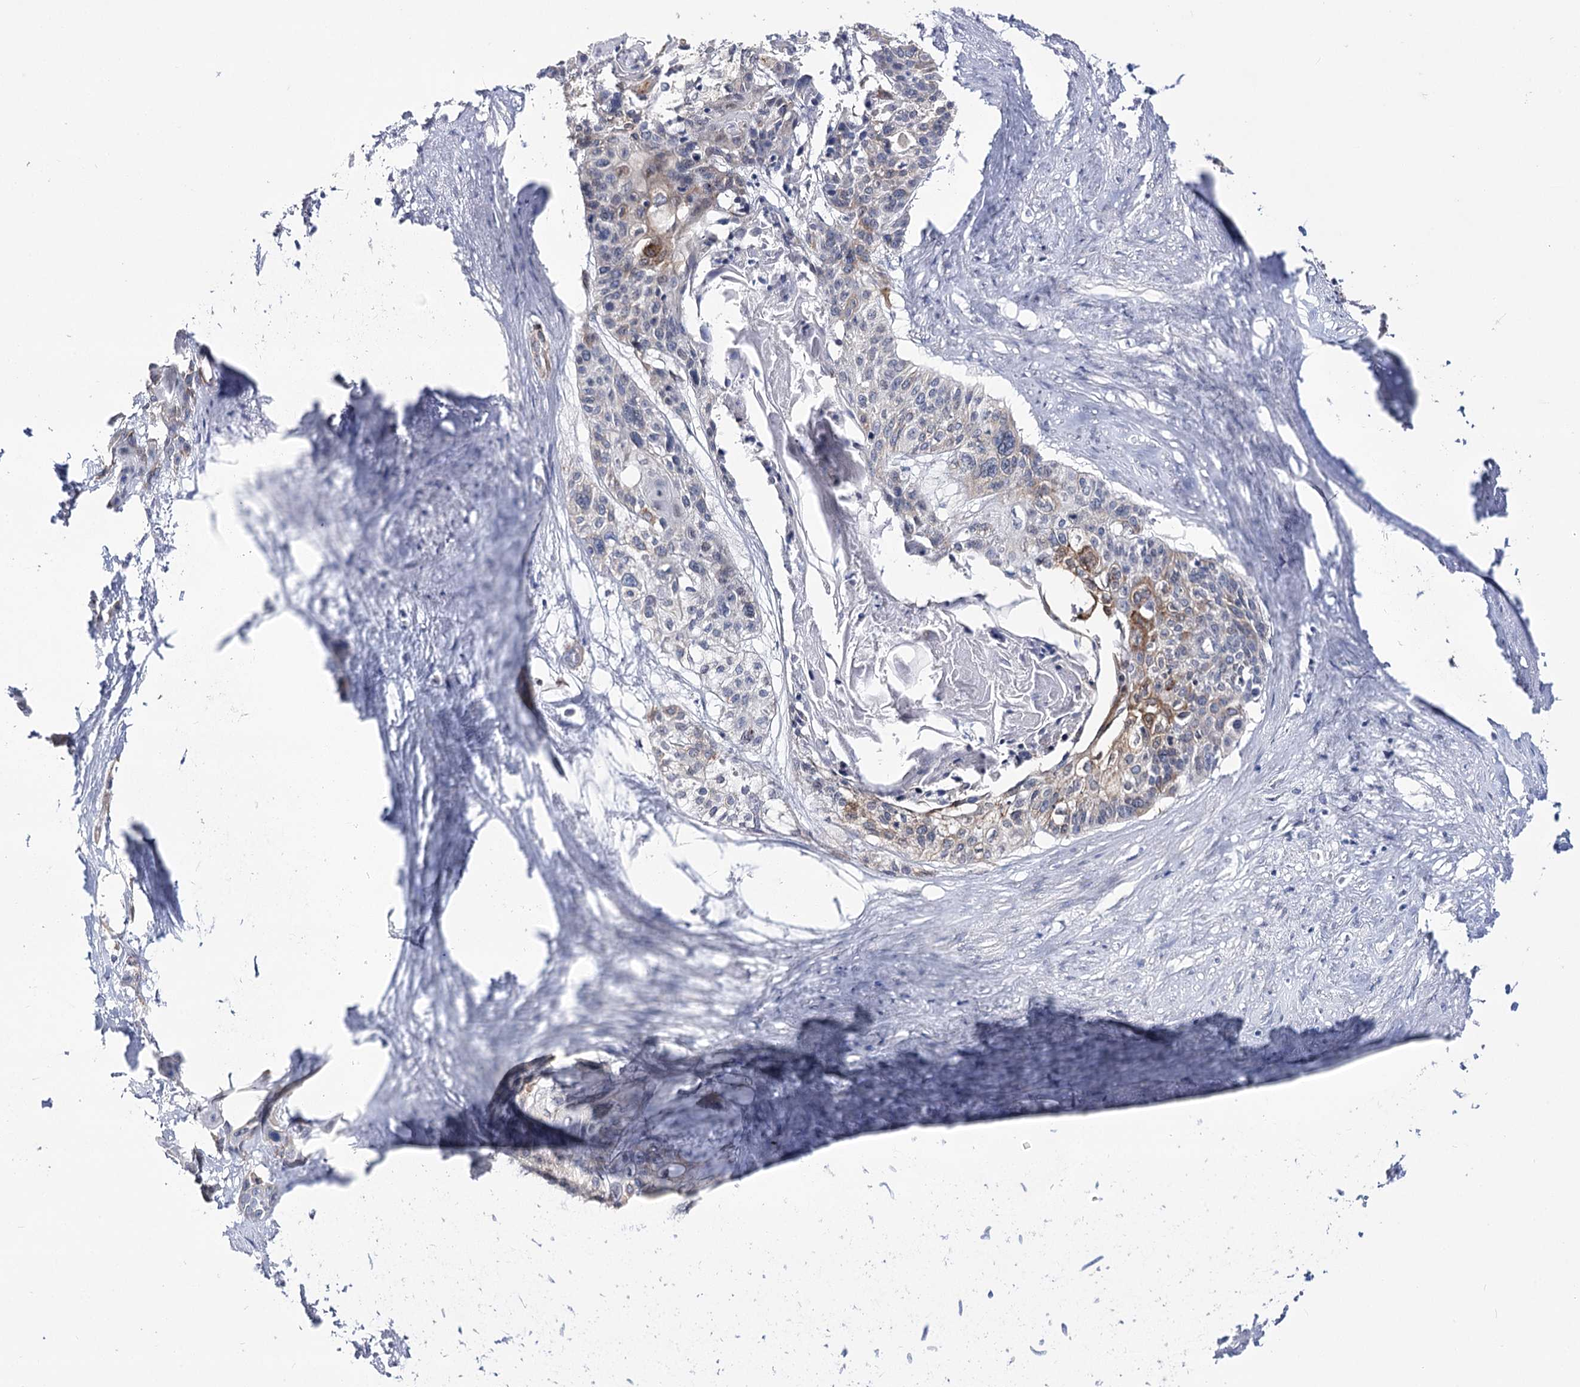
{"staining": {"intensity": "moderate", "quantity": "<25%", "location": "cytoplasmic/membranous"}, "tissue": "cervical cancer", "cell_type": "Tumor cells", "image_type": "cancer", "snomed": [{"axis": "morphology", "description": "Squamous cell carcinoma, NOS"}, {"axis": "topography", "description": "Cervix"}], "caption": "IHC staining of cervical squamous cell carcinoma, which reveals low levels of moderate cytoplasmic/membranous expression in about <25% of tumor cells indicating moderate cytoplasmic/membranous protein expression. The staining was performed using DAB (3,3'-diaminobenzidine) (brown) for protein detection and nuclei were counterstained in hematoxylin (blue).", "gene": "TMEM201", "patient": {"sex": "female", "age": 57}}